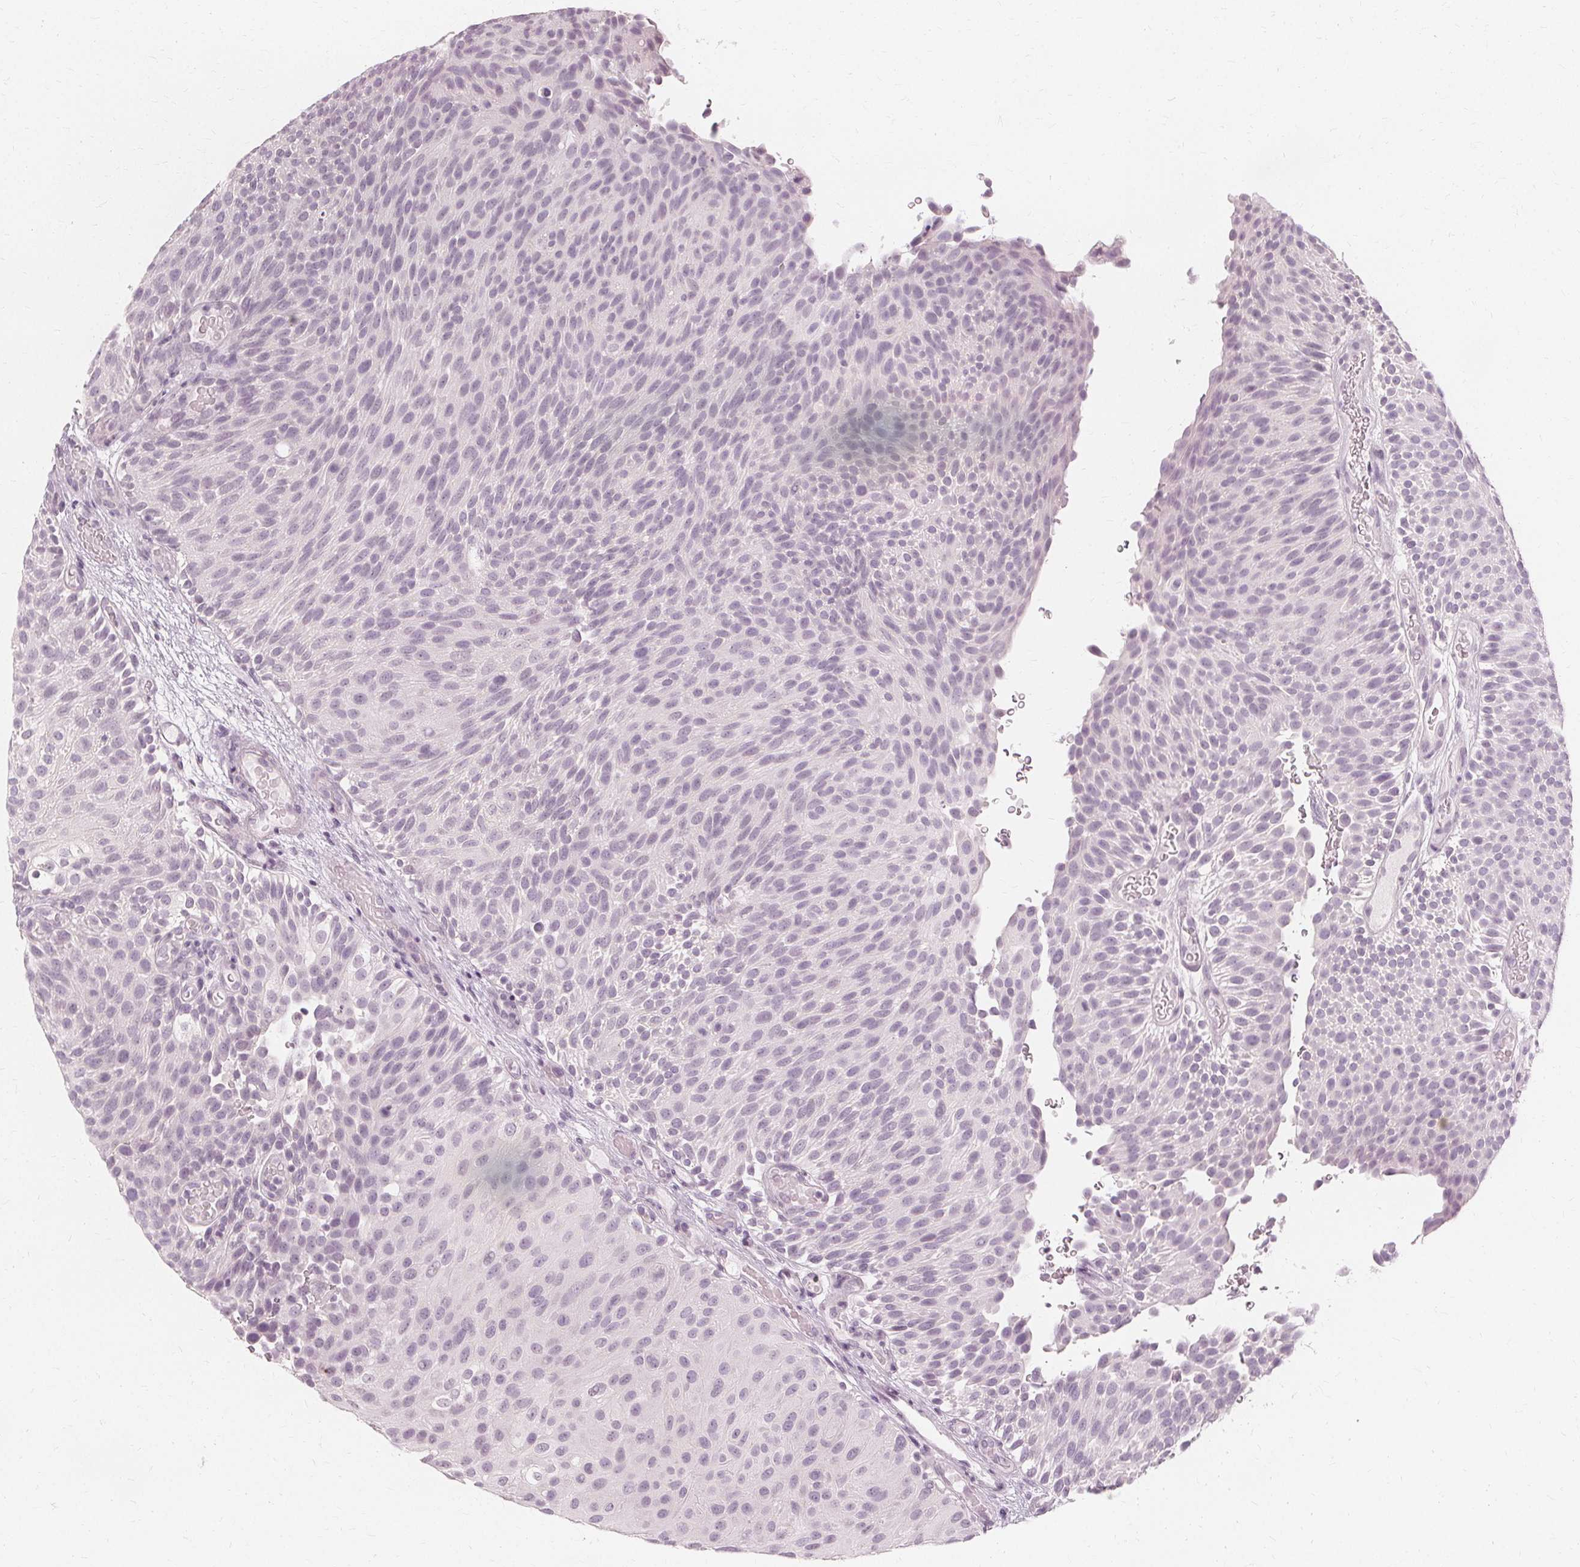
{"staining": {"intensity": "negative", "quantity": "none", "location": "none"}, "tissue": "urothelial cancer", "cell_type": "Tumor cells", "image_type": "cancer", "snomed": [{"axis": "morphology", "description": "Urothelial carcinoma, Low grade"}, {"axis": "topography", "description": "Urinary bladder"}], "caption": "This micrograph is of low-grade urothelial carcinoma stained with immunohistochemistry (IHC) to label a protein in brown with the nuclei are counter-stained blue. There is no positivity in tumor cells. (DAB (3,3'-diaminobenzidine) immunohistochemistry (IHC) with hematoxylin counter stain).", "gene": "NXPE1", "patient": {"sex": "male", "age": 78}}